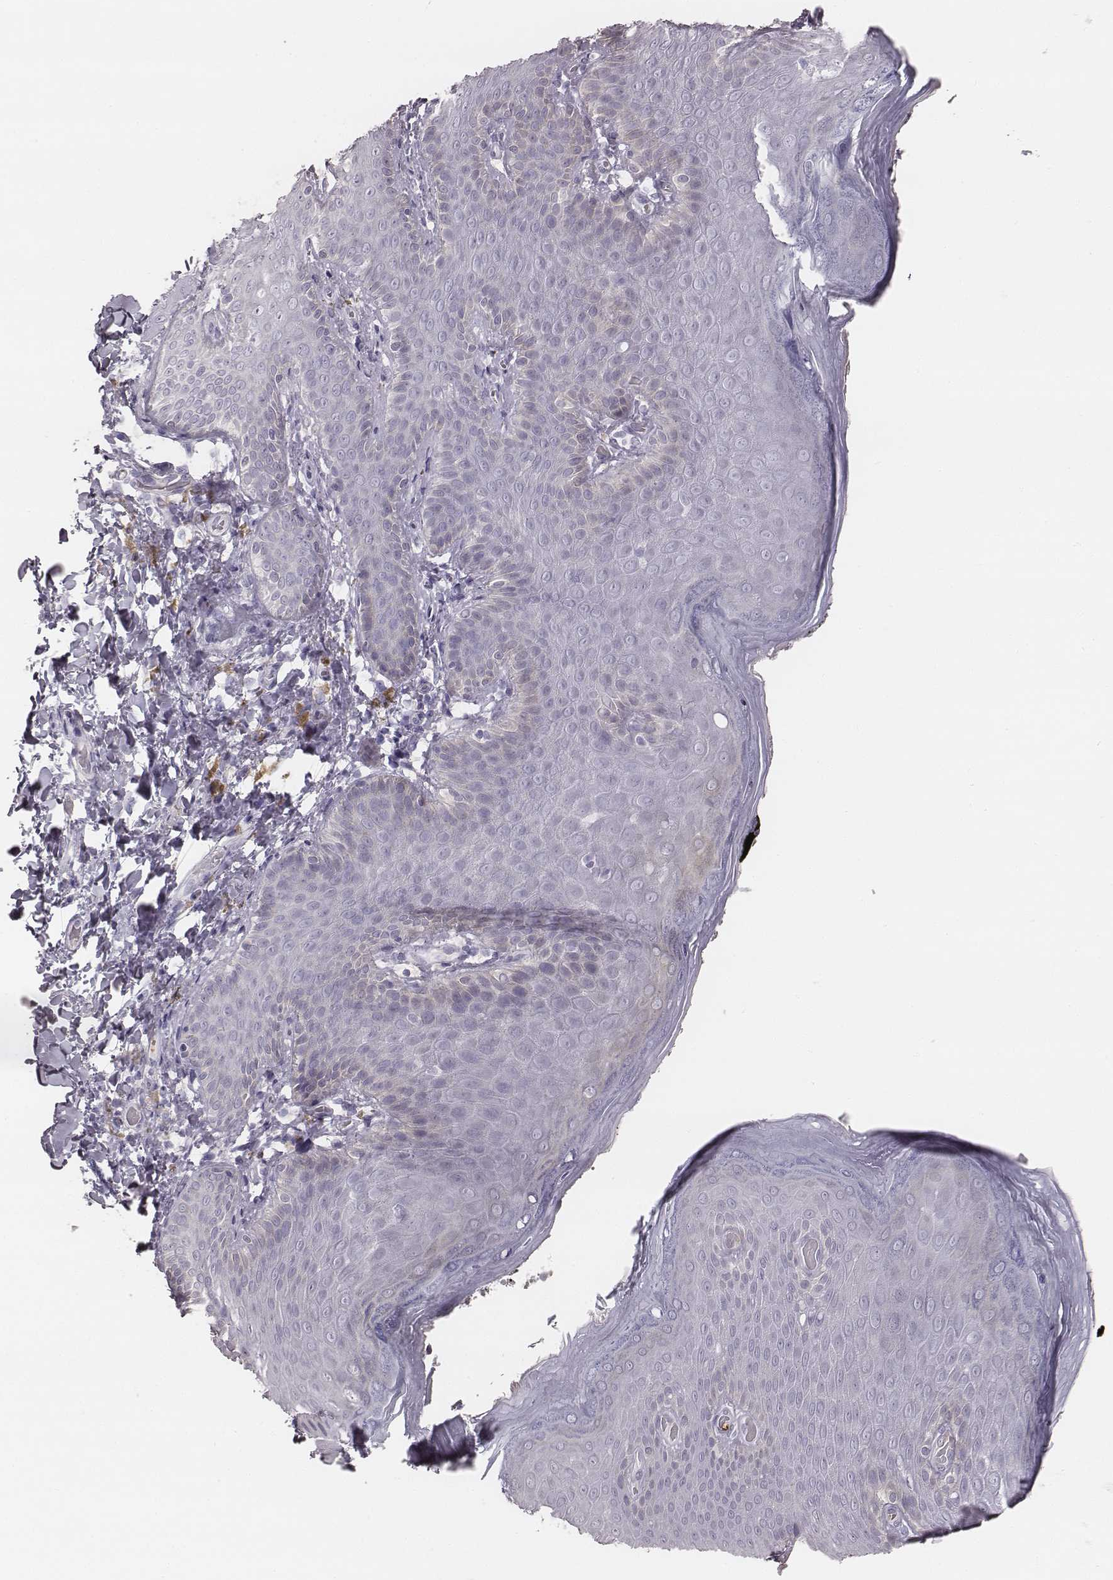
{"staining": {"intensity": "negative", "quantity": "none", "location": "none"}, "tissue": "skin", "cell_type": "Epidermal cells", "image_type": "normal", "snomed": [{"axis": "morphology", "description": "Normal tissue, NOS"}, {"axis": "topography", "description": "Anal"}], "caption": "Skin stained for a protein using IHC displays no expression epidermal cells.", "gene": "KCNJ12", "patient": {"sex": "male", "age": 53}}